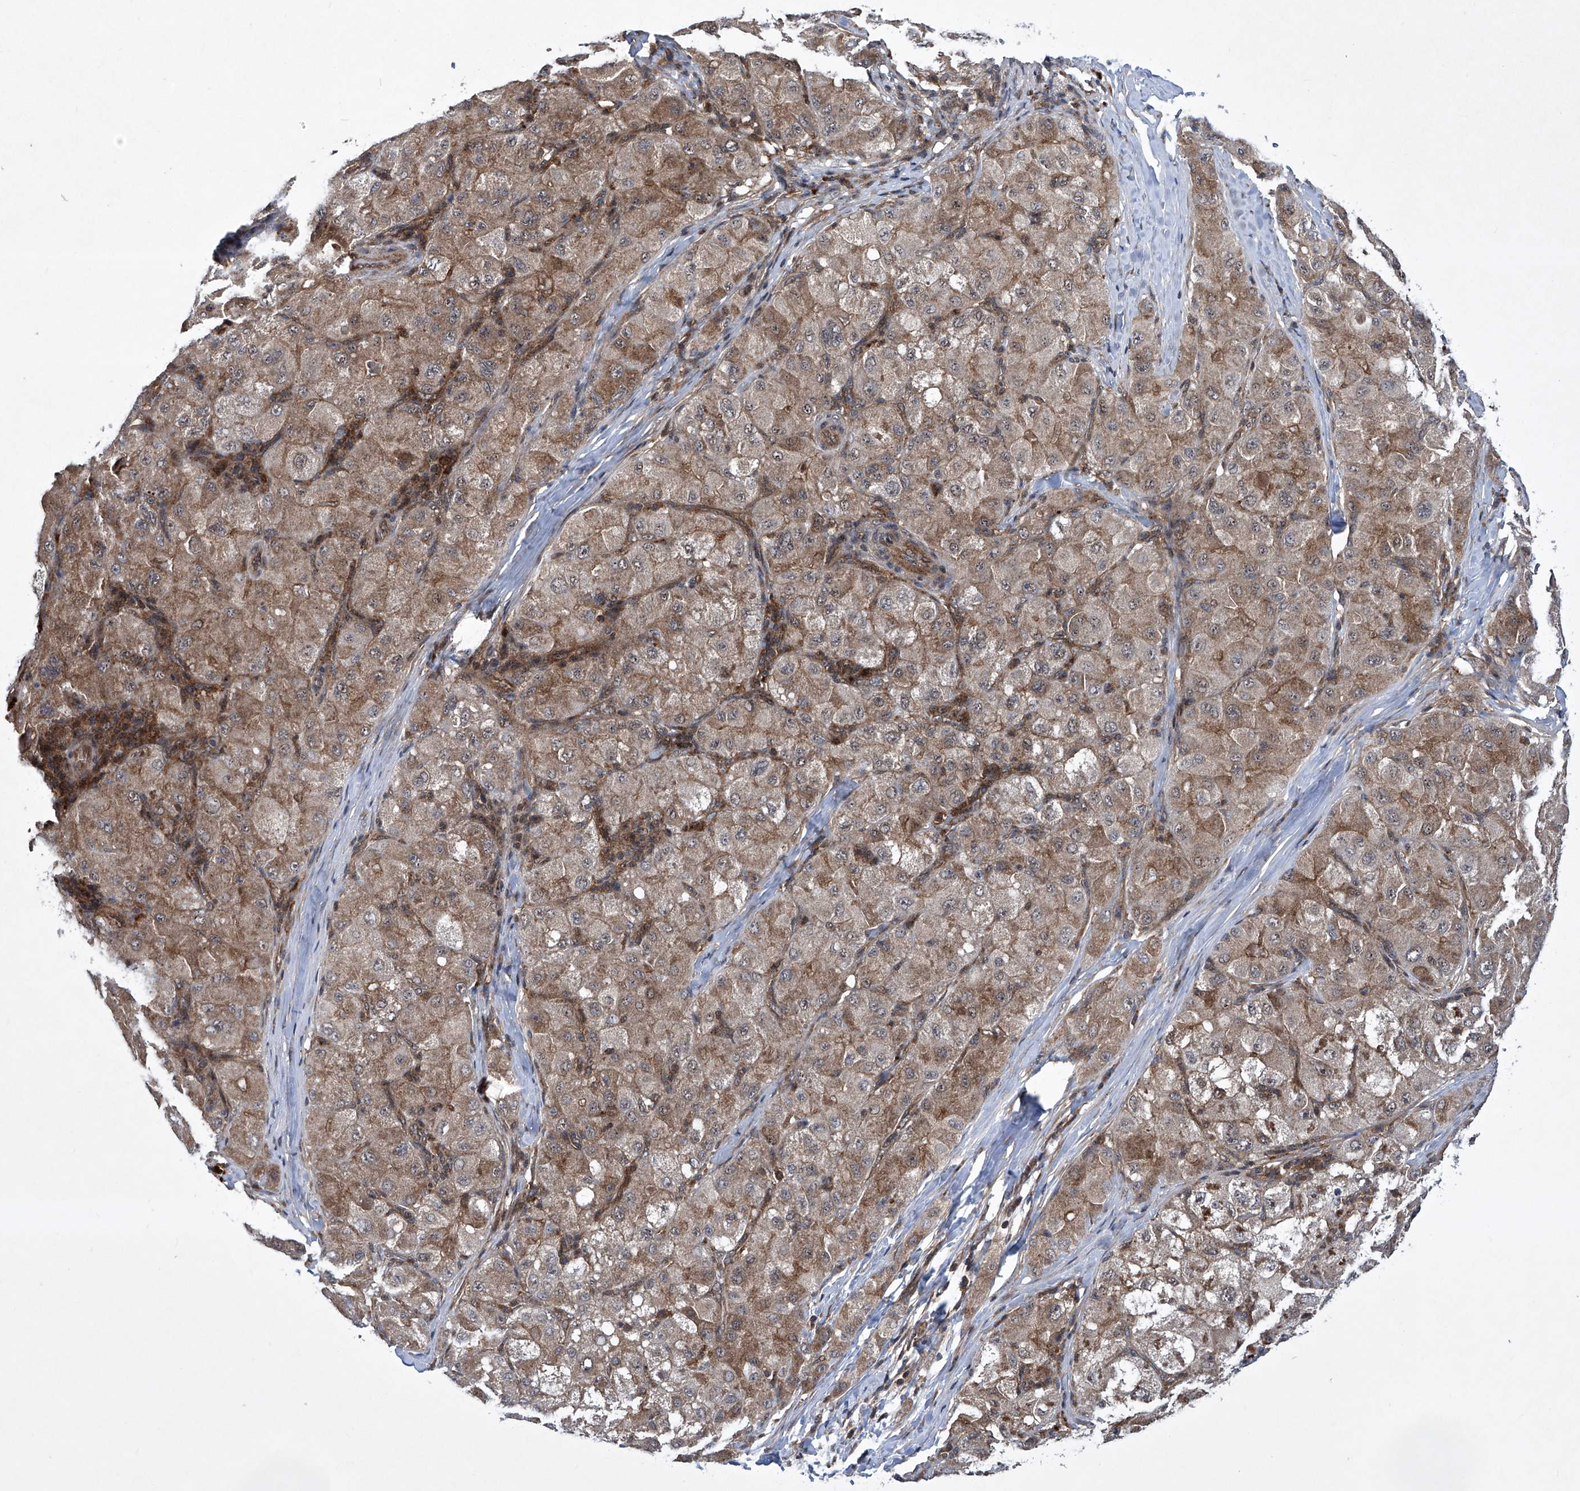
{"staining": {"intensity": "moderate", "quantity": "<25%", "location": "cytoplasmic/membranous"}, "tissue": "liver cancer", "cell_type": "Tumor cells", "image_type": "cancer", "snomed": [{"axis": "morphology", "description": "Carcinoma, Hepatocellular, NOS"}, {"axis": "topography", "description": "Liver"}], "caption": "Moderate cytoplasmic/membranous staining is seen in about <25% of tumor cells in liver cancer (hepatocellular carcinoma).", "gene": "CISH", "patient": {"sex": "male", "age": 80}}